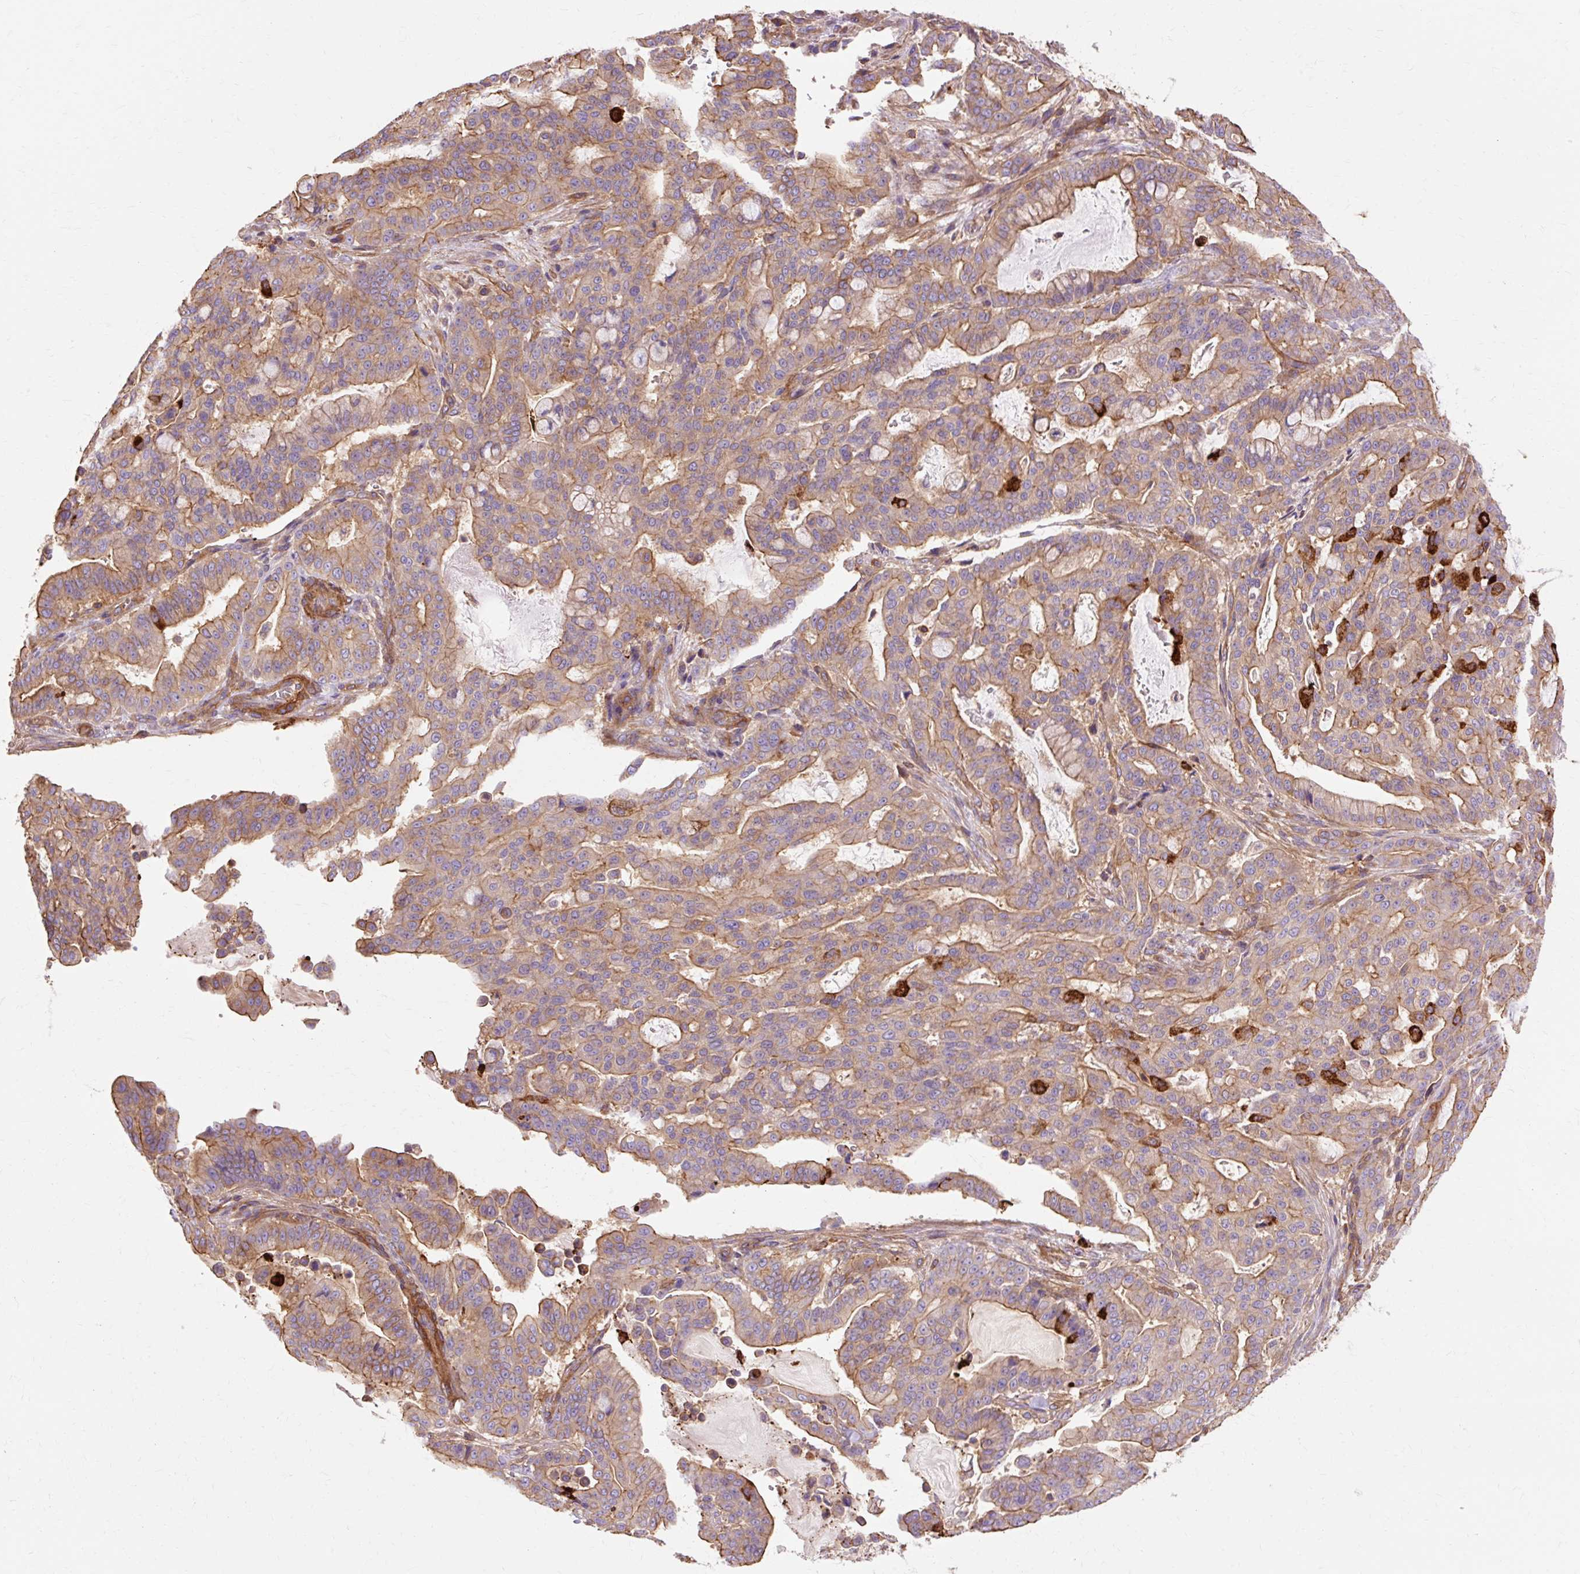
{"staining": {"intensity": "moderate", "quantity": ">75%", "location": "cytoplasmic/membranous"}, "tissue": "pancreatic cancer", "cell_type": "Tumor cells", "image_type": "cancer", "snomed": [{"axis": "morphology", "description": "Adenocarcinoma, NOS"}, {"axis": "topography", "description": "Pancreas"}], "caption": "Immunohistochemical staining of human pancreatic cancer (adenocarcinoma) demonstrates medium levels of moderate cytoplasmic/membranous staining in about >75% of tumor cells.", "gene": "TBC1D2B", "patient": {"sex": "male", "age": 63}}